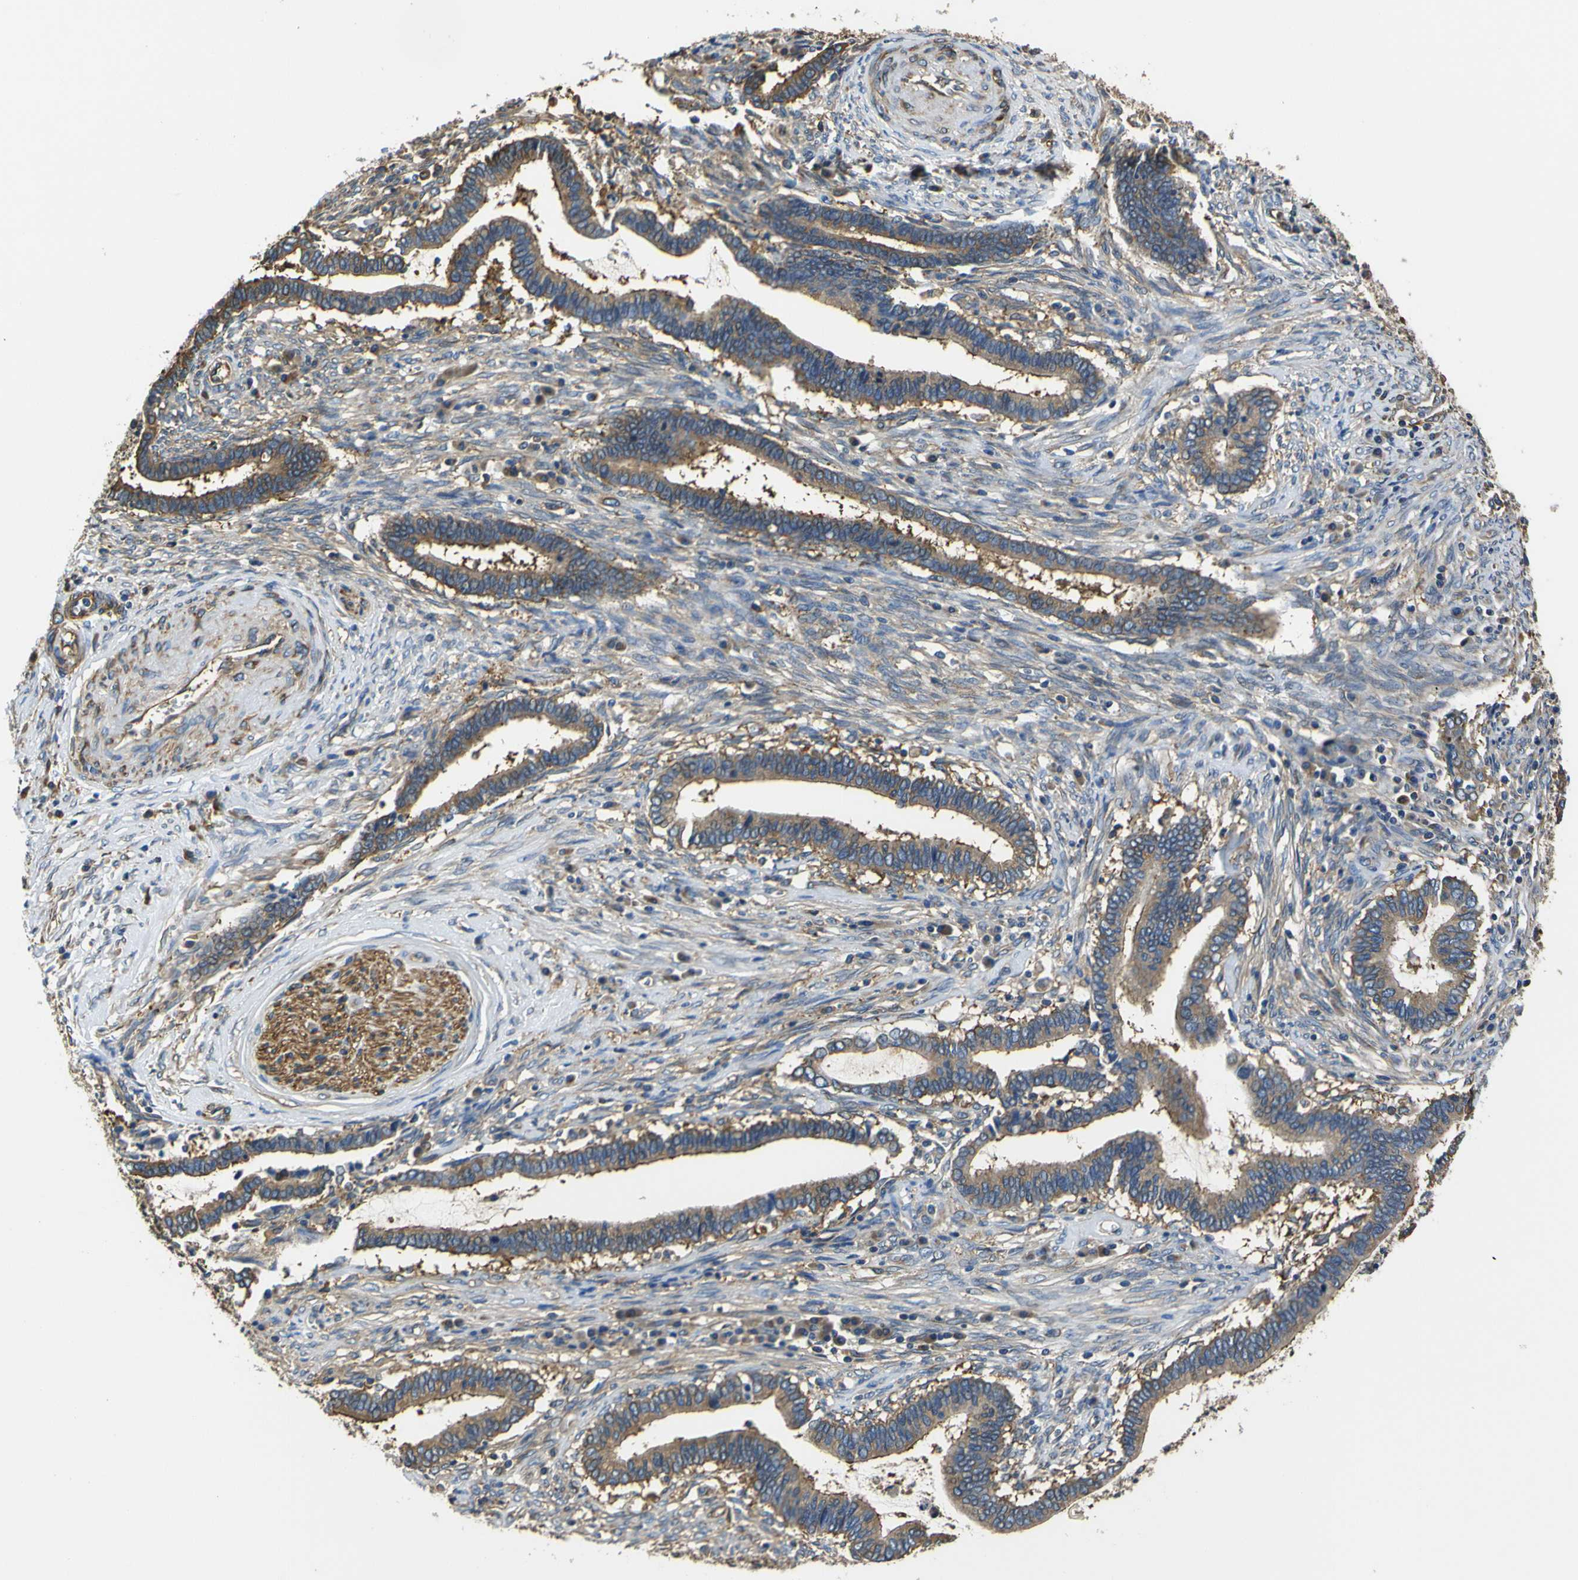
{"staining": {"intensity": "moderate", "quantity": ">75%", "location": "cytoplasmic/membranous"}, "tissue": "cervical cancer", "cell_type": "Tumor cells", "image_type": "cancer", "snomed": [{"axis": "morphology", "description": "Adenocarcinoma, NOS"}, {"axis": "topography", "description": "Cervix"}], "caption": "Immunohistochemical staining of human adenocarcinoma (cervical) demonstrates medium levels of moderate cytoplasmic/membranous protein staining in approximately >75% of tumor cells. (Stains: DAB in brown, nuclei in blue, Microscopy: brightfield microscopy at high magnification).", "gene": "TUBB", "patient": {"sex": "female", "age": 44}}